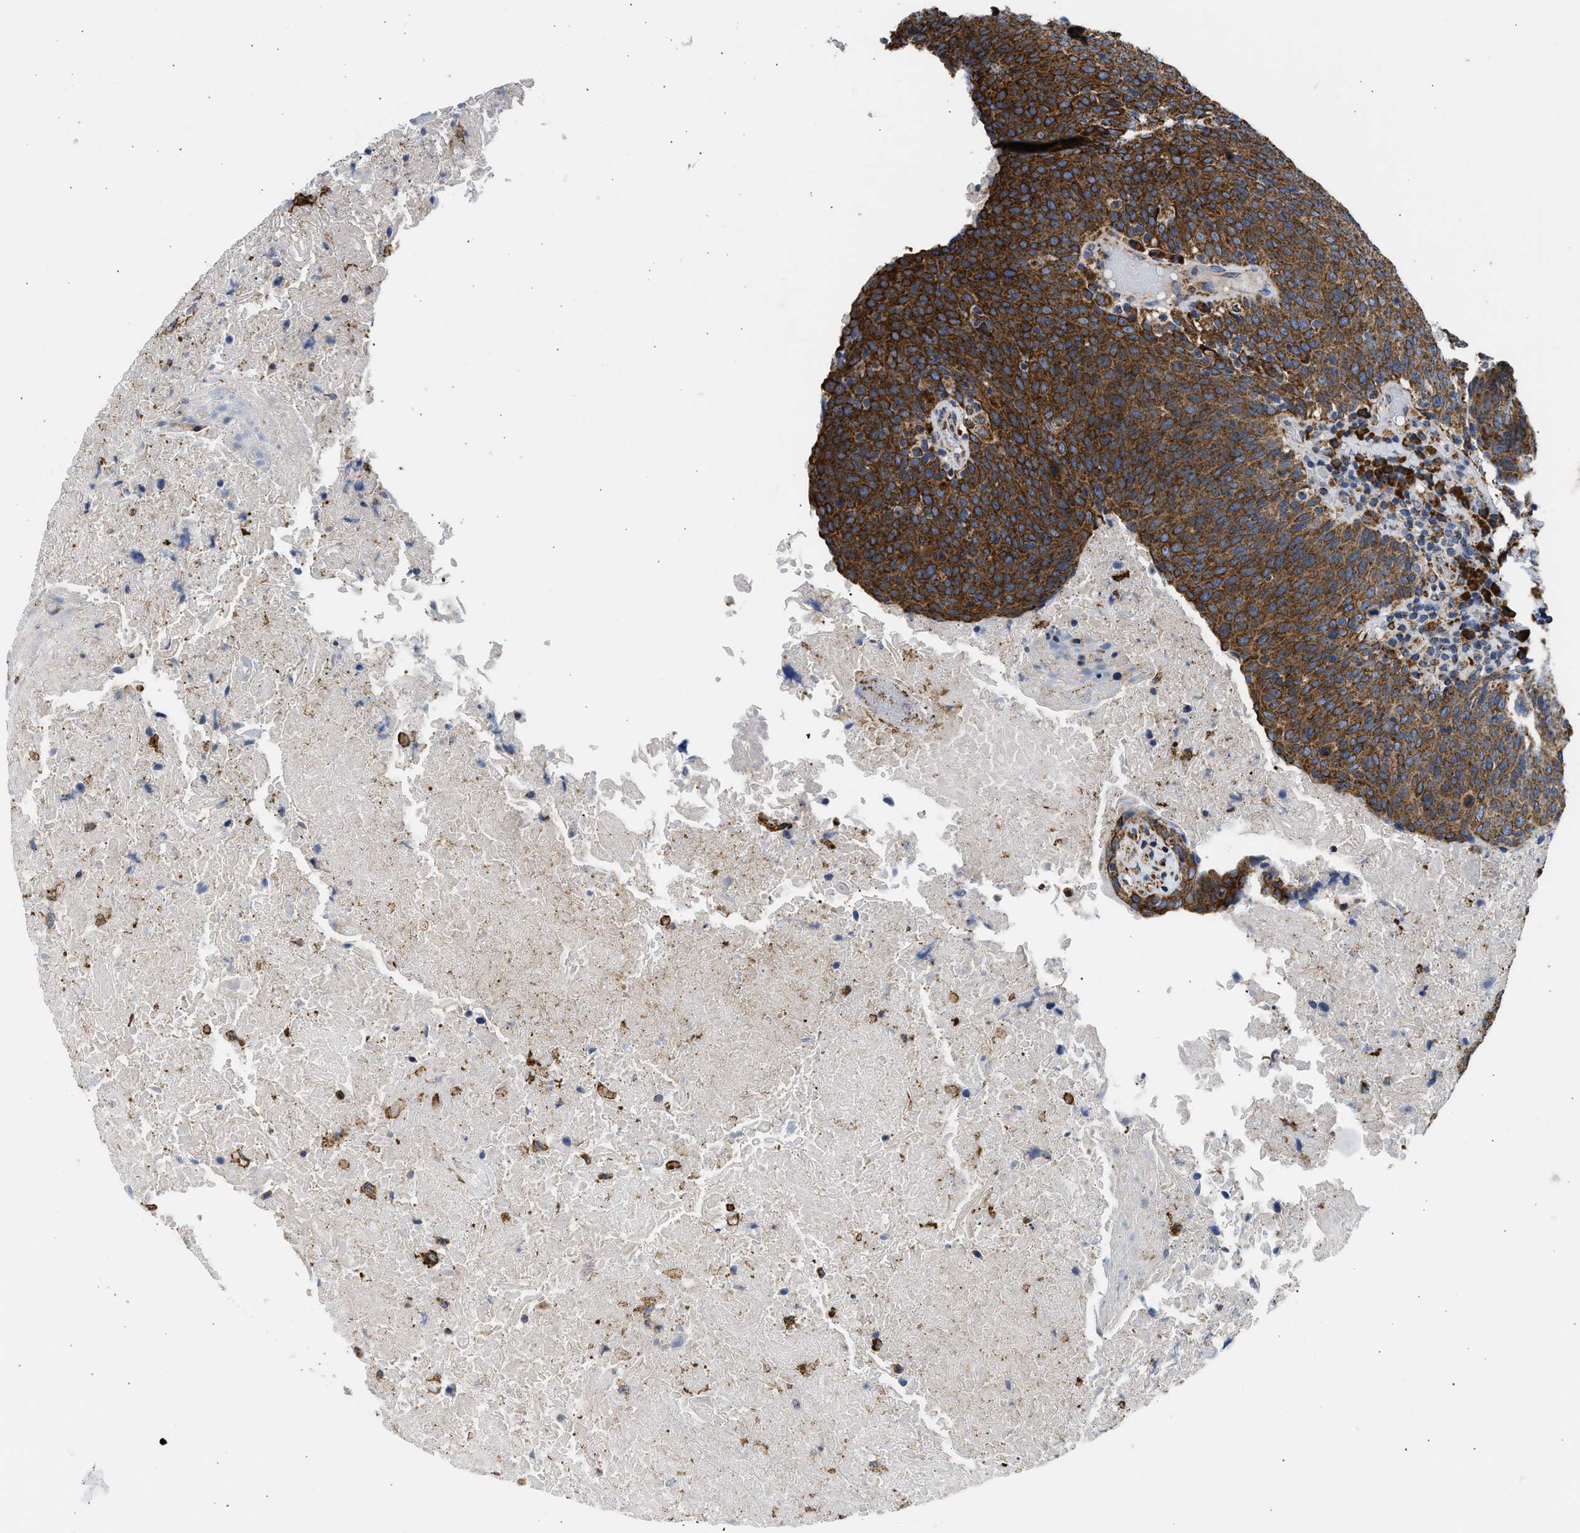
{"staining": {"intensity": "strong", "quantity": ">75%", "location": "cytoplasmic/membranous"}, "tissue": "head and neck cancer", "cell_type": "Tumor cells", "image_type": "cancer", "snomed": [{"axis": "morphology", "description": "Squamous cell carcinoma, NOS"}, {"axis": "morphology", "description": "Squamous cell carcinoma, metastatic, NOS"}, {"axis": "topography", "description": "Lymph node"}, {"axis": "topography", "description": "Head-Neck"}], "caption": "Head and neck cancer (squamous cell carcinoma) stained with DAB immunohistochemistry (IHC) reveals high levels of strong cytoplasmic/membranous positivity in about >75% of tumor cells.", "gene": "CYCS", "patient": {"sex": "male", "age": 62}}